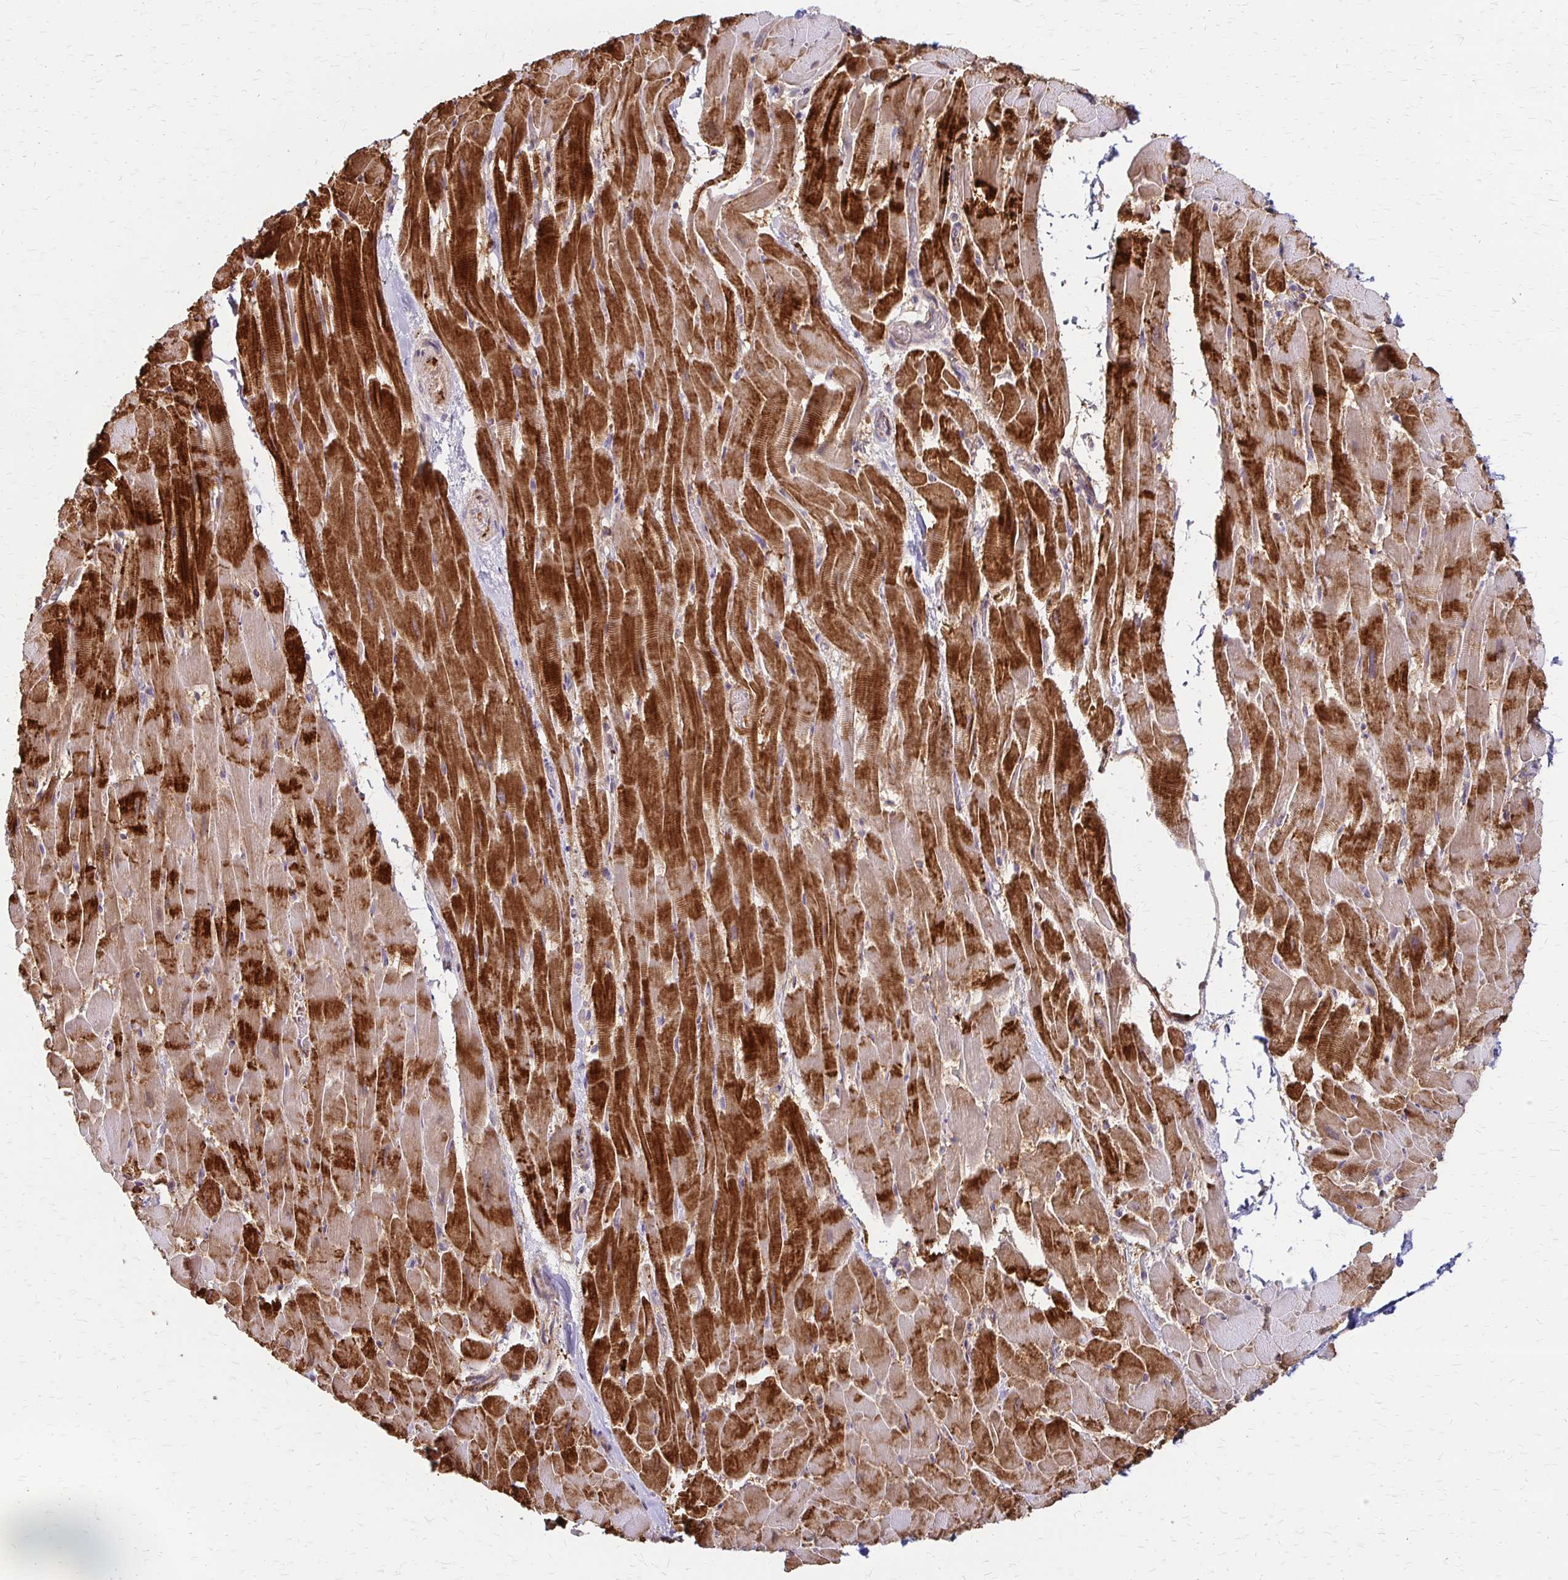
{"staining": {"intensity": "strong", "quantity": "25%-75%", "location": "cytoplasmic/membranous"}, "tissue": "heart muscle", "cell_type": "Cardiomyocytes", "image_type": "normal", "snomed": [{"axis": "morphology", "description": "Normal tissue, NOS"}, {"axis": "topography", "description": "Heart"}], "caption": "Immunohistochemical staining of unremarkable human heart muscle reveals 25%-75% levels of strong cytoplasmic/membranous protein positivity in about 25%-75% of cardiomyocytes. (IHC, brightfield microscopy, high magnification).", "gene": "CFL2", "patient": {"sex": "male", "age": 37}}